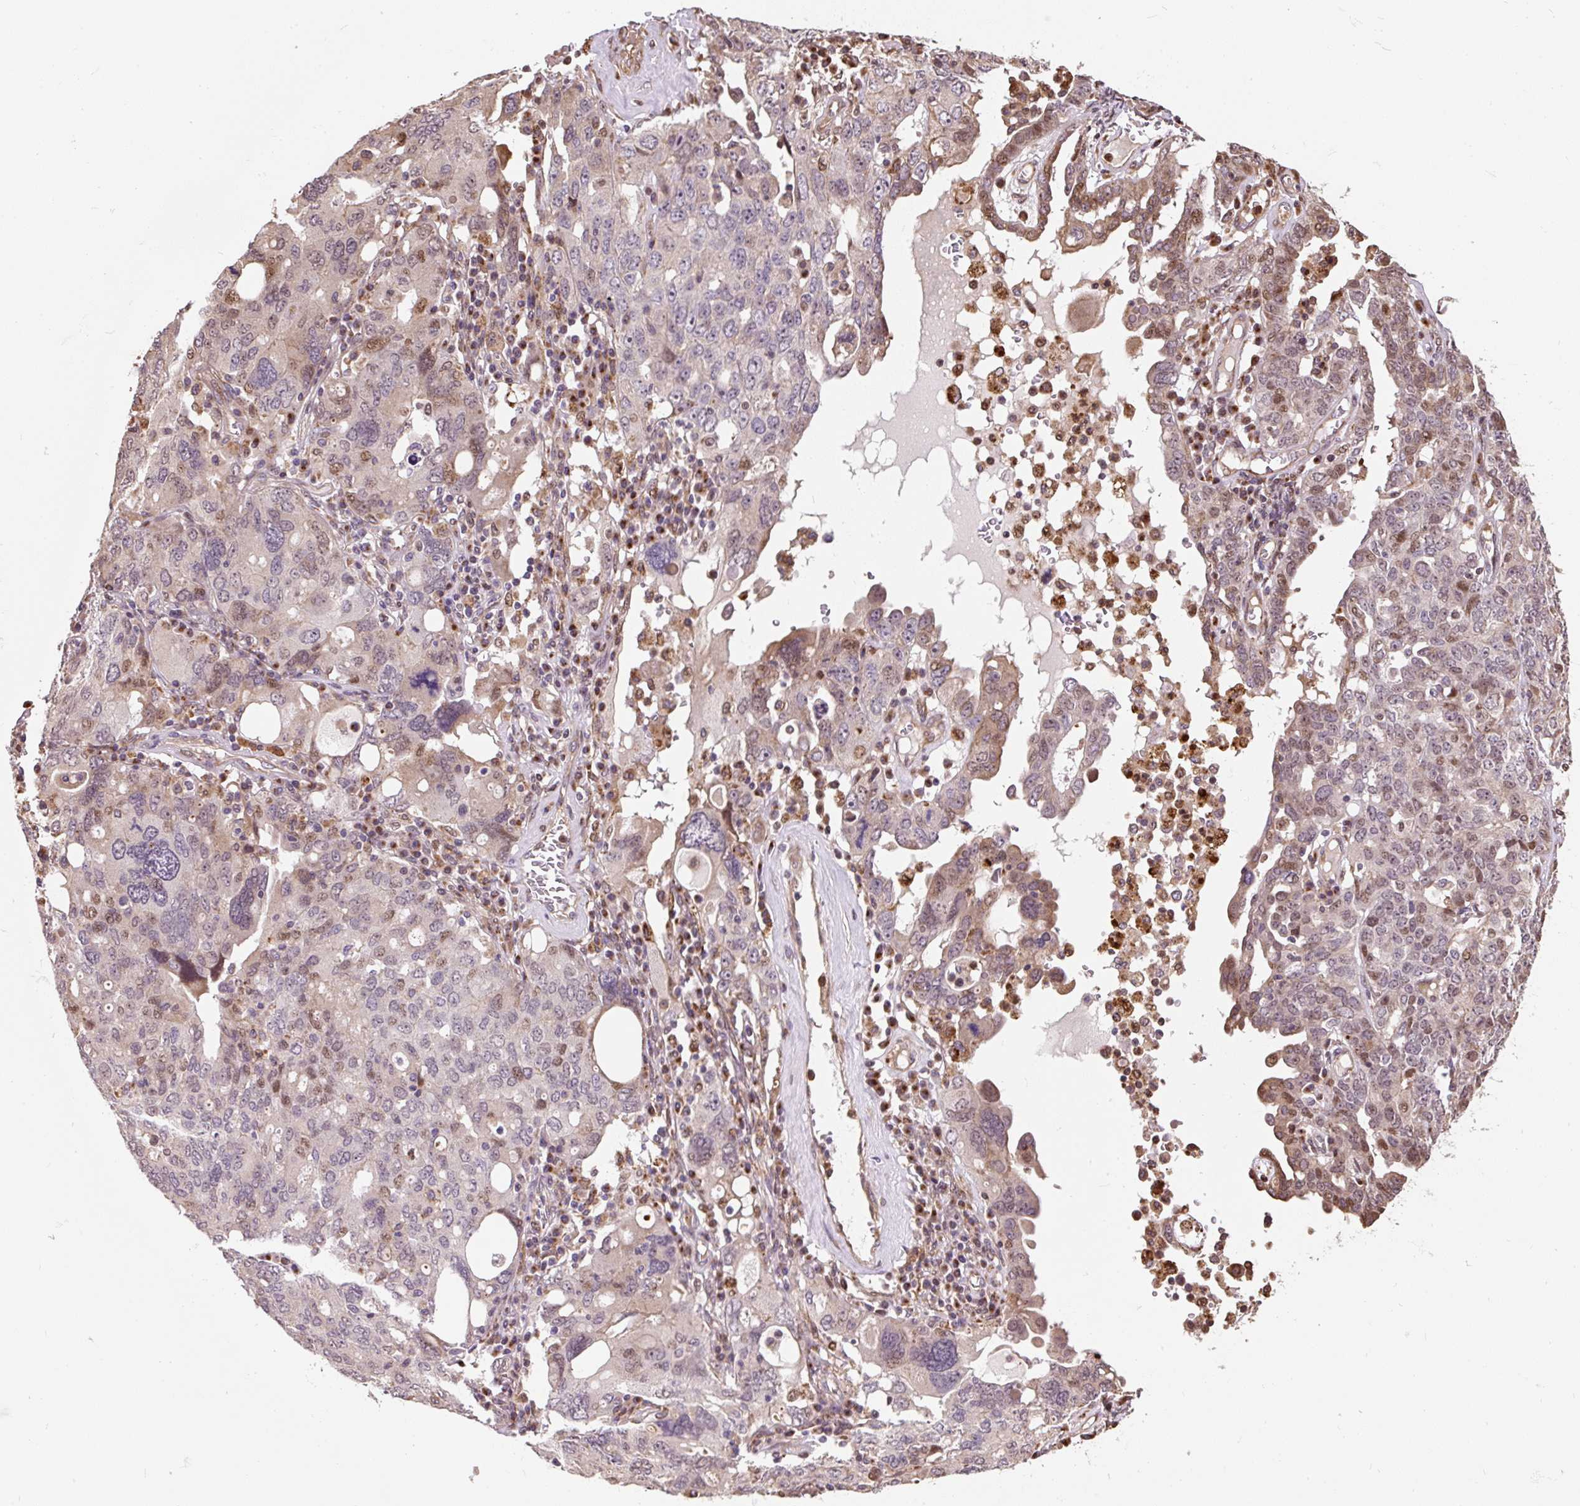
{"staining": {"intensity": "weak", "quantity": "25%-75%", "location": "nuclear"}, "tissue": "ovarian cancer", "cell_type": "Tumor cells", "image_type": "cancer", "snomed": [{"axis": "morphology", "description": "Carcinoma, endometroid"}, {"axis": "topography", "description": "Ovary"}], "caption": "This image reveals immunohistochemistry (IHC) staining of ovarian endometroid carcinoma, with low weak nuclear positivity in about 25%-75% of tumor cells.", "gene": "PUS7L", "patient": {"sex": "female", "age": 62}}